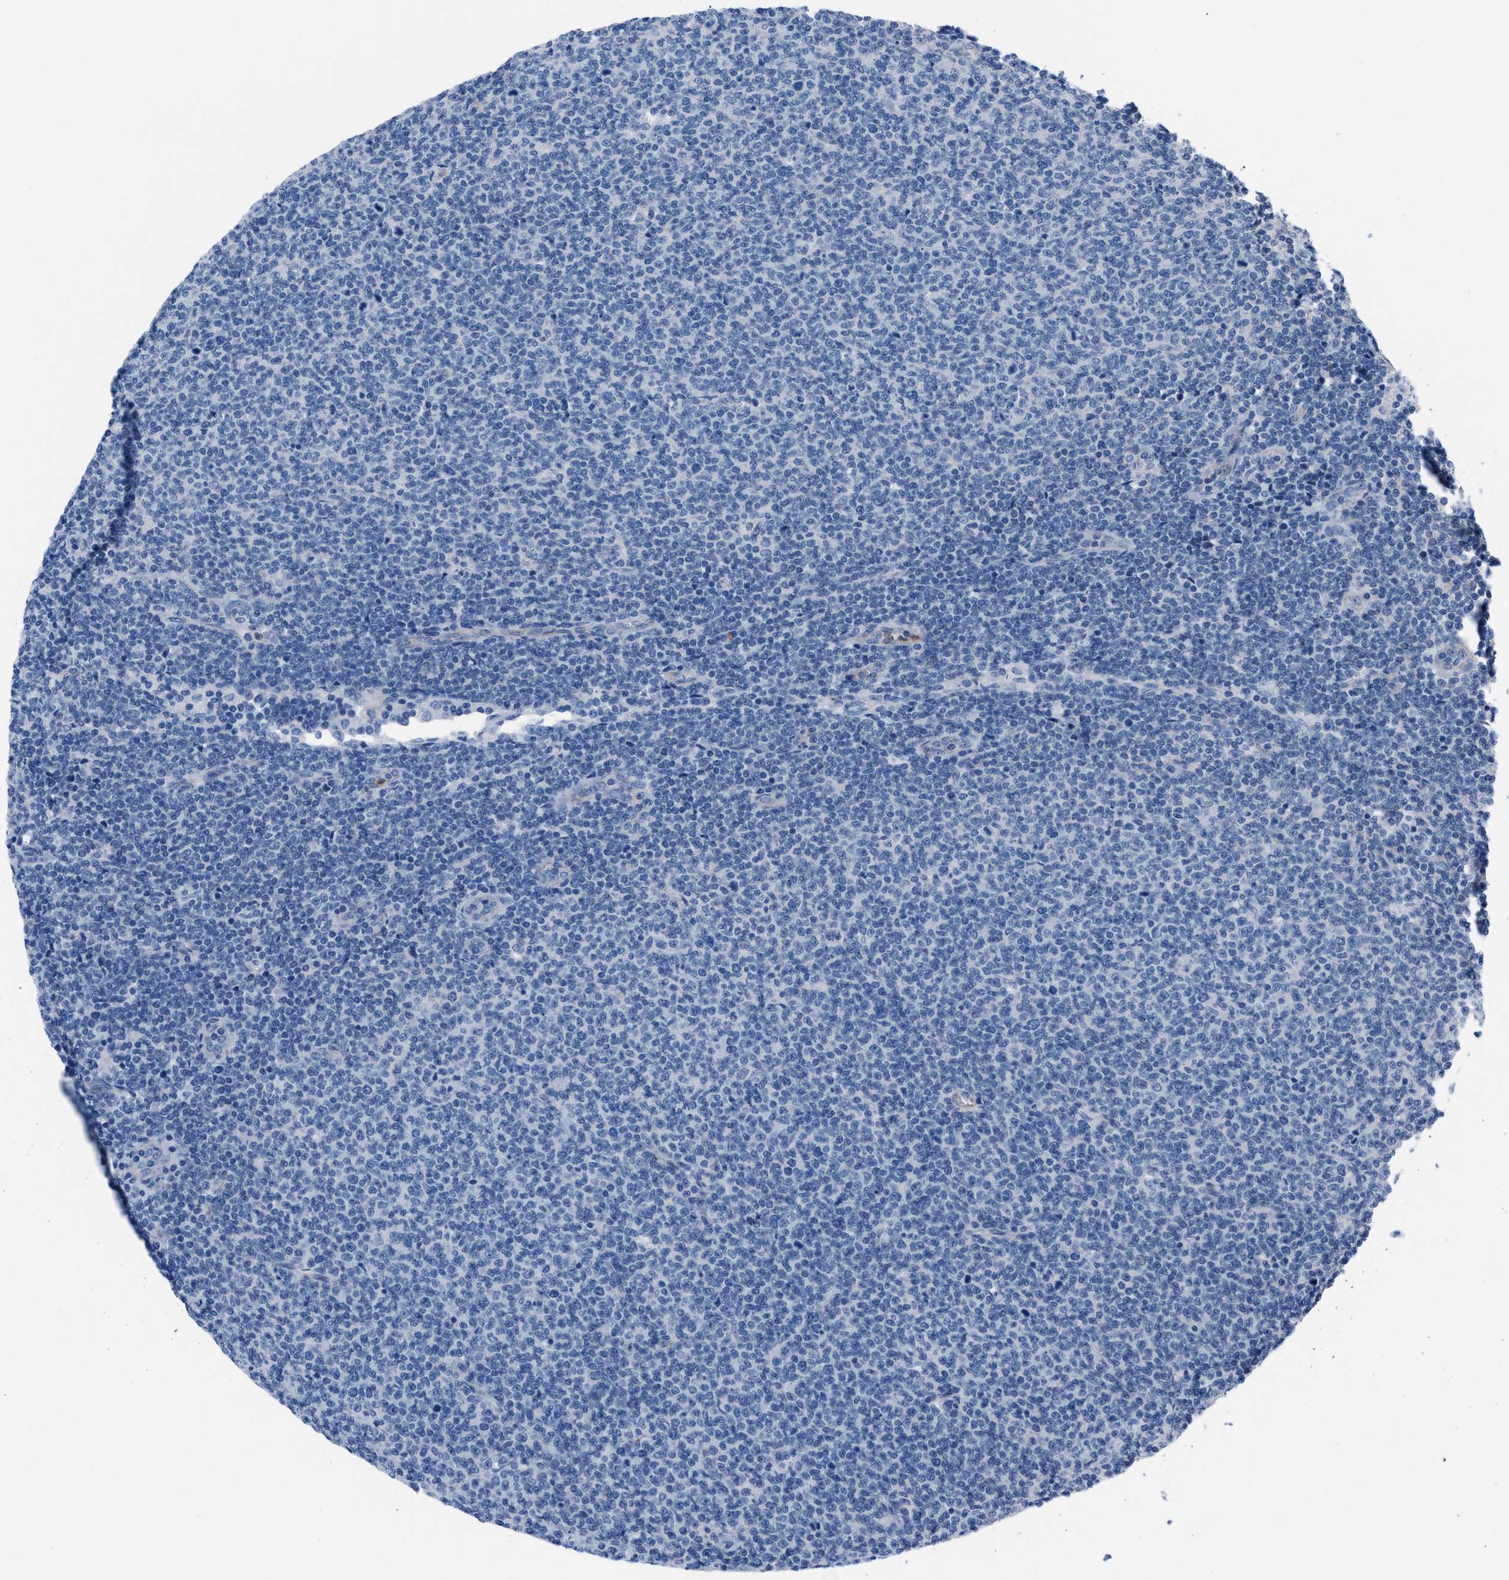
{"staining": {"intensity": "negative", "quantity": "none", "location": "none"}, "tissue": "lymphoma", "cell_type": "Tumor cells", "image_type": "cancer", "snomed": [{"axis": "morphology", "description": "Malignant lymphoma, non-Hodgkin's type, Low grade"}, {"axis": "topography", "description": "Lymph node"}], "caption": "Immunohistochemistry (IHC) micrograph of malignant lymphoma, non-Hodgkin's type (low-grade) stained for a protein (brown), which shows no expression in tumor cells. (DAB immunohistochemistry visualized using brightfield microscopy, high magnification).", "gene": "ITPR1", "patient": {"sex": "male", "age": 66}}